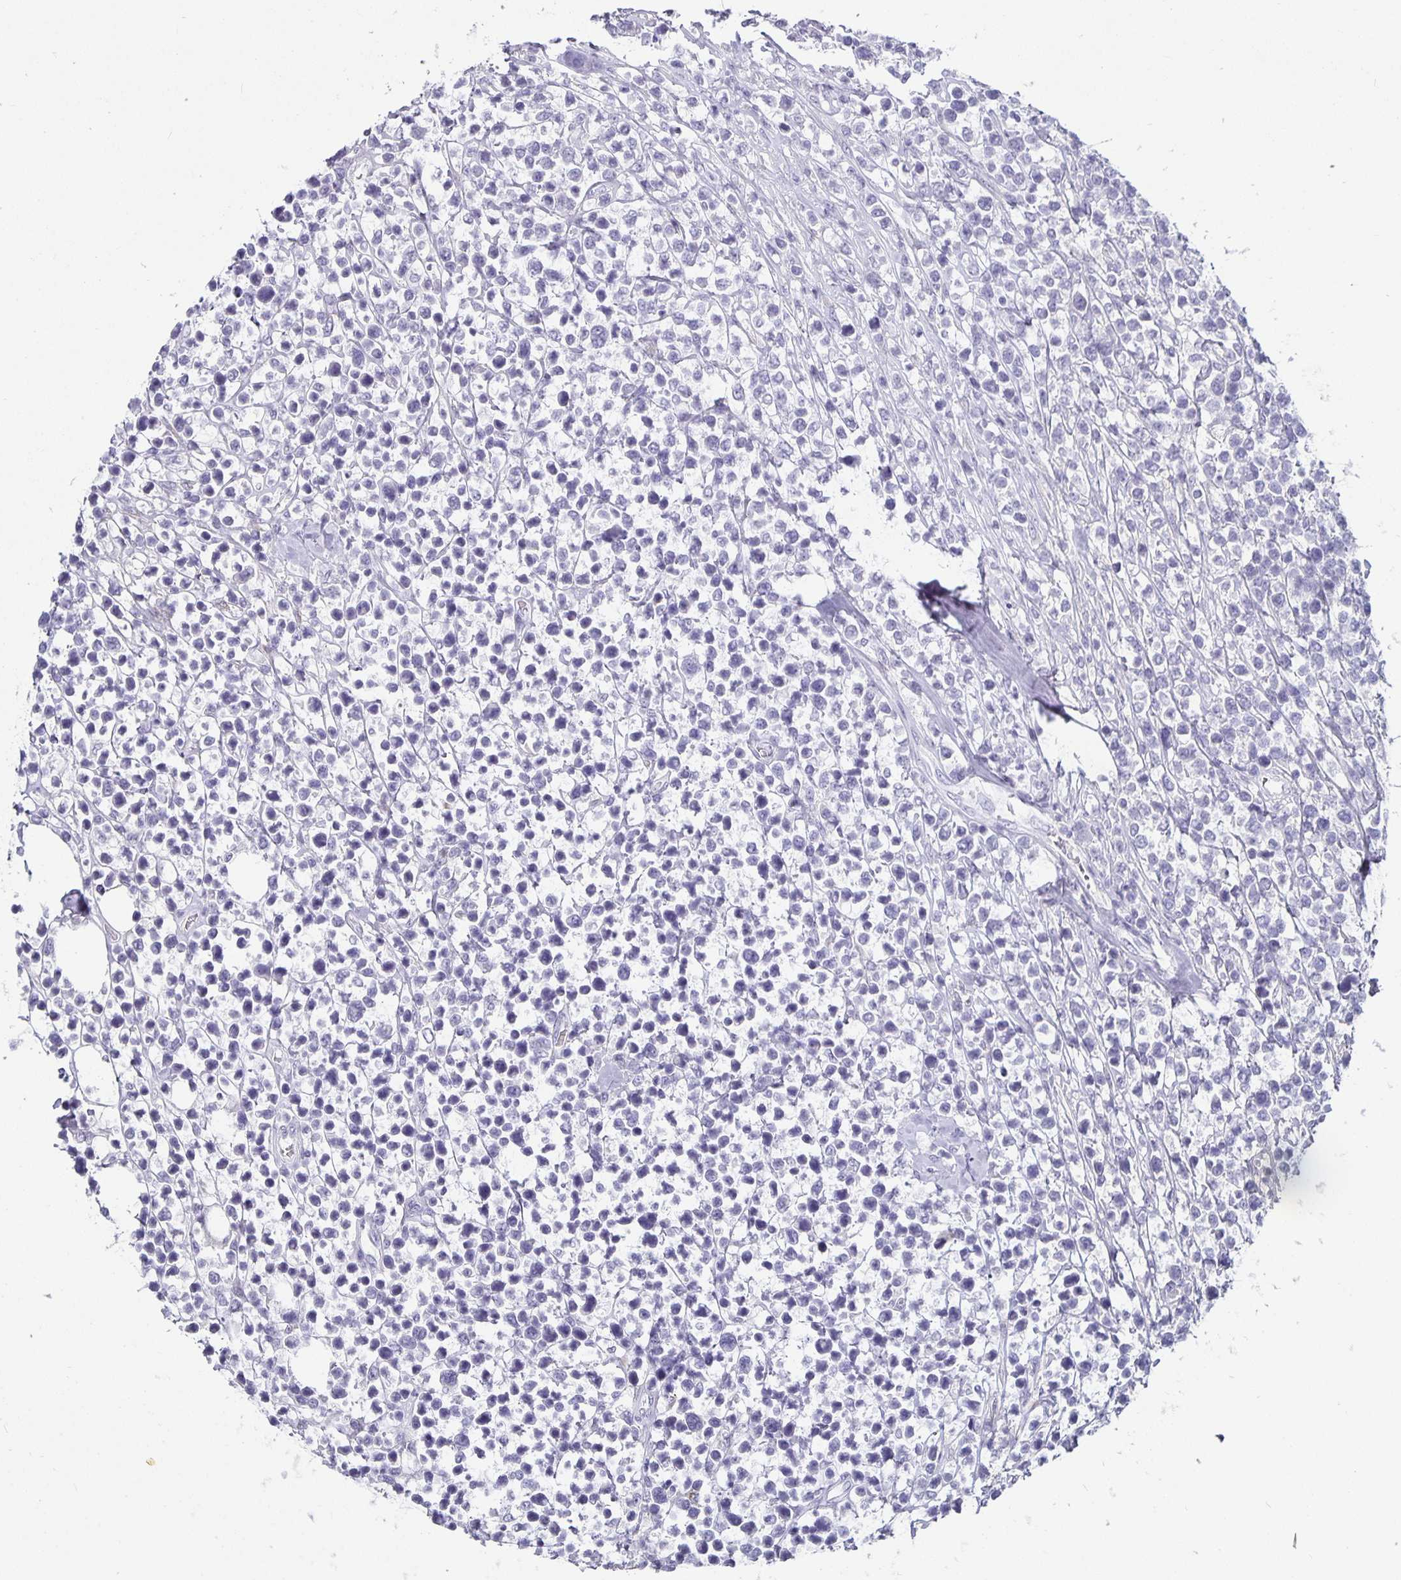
{"staining": {"intensity": "negative", "quantity": "none", "location": "none"}, "tissue": "lymphoma", "cell_type": "Tumor cells", "image_type": "cancer", "snomed": [{"axis": "morphology", "description": "Malignant lymphoma, non-Hodgkin's type, High grade"}, {"axis": "topography", "description": "Soft tissue"}], "caption": "Tumor cells are negative for brown protein staining in lymphoma.", "gene": "CA12", "patient": {"sex": "female", "age": 56}}